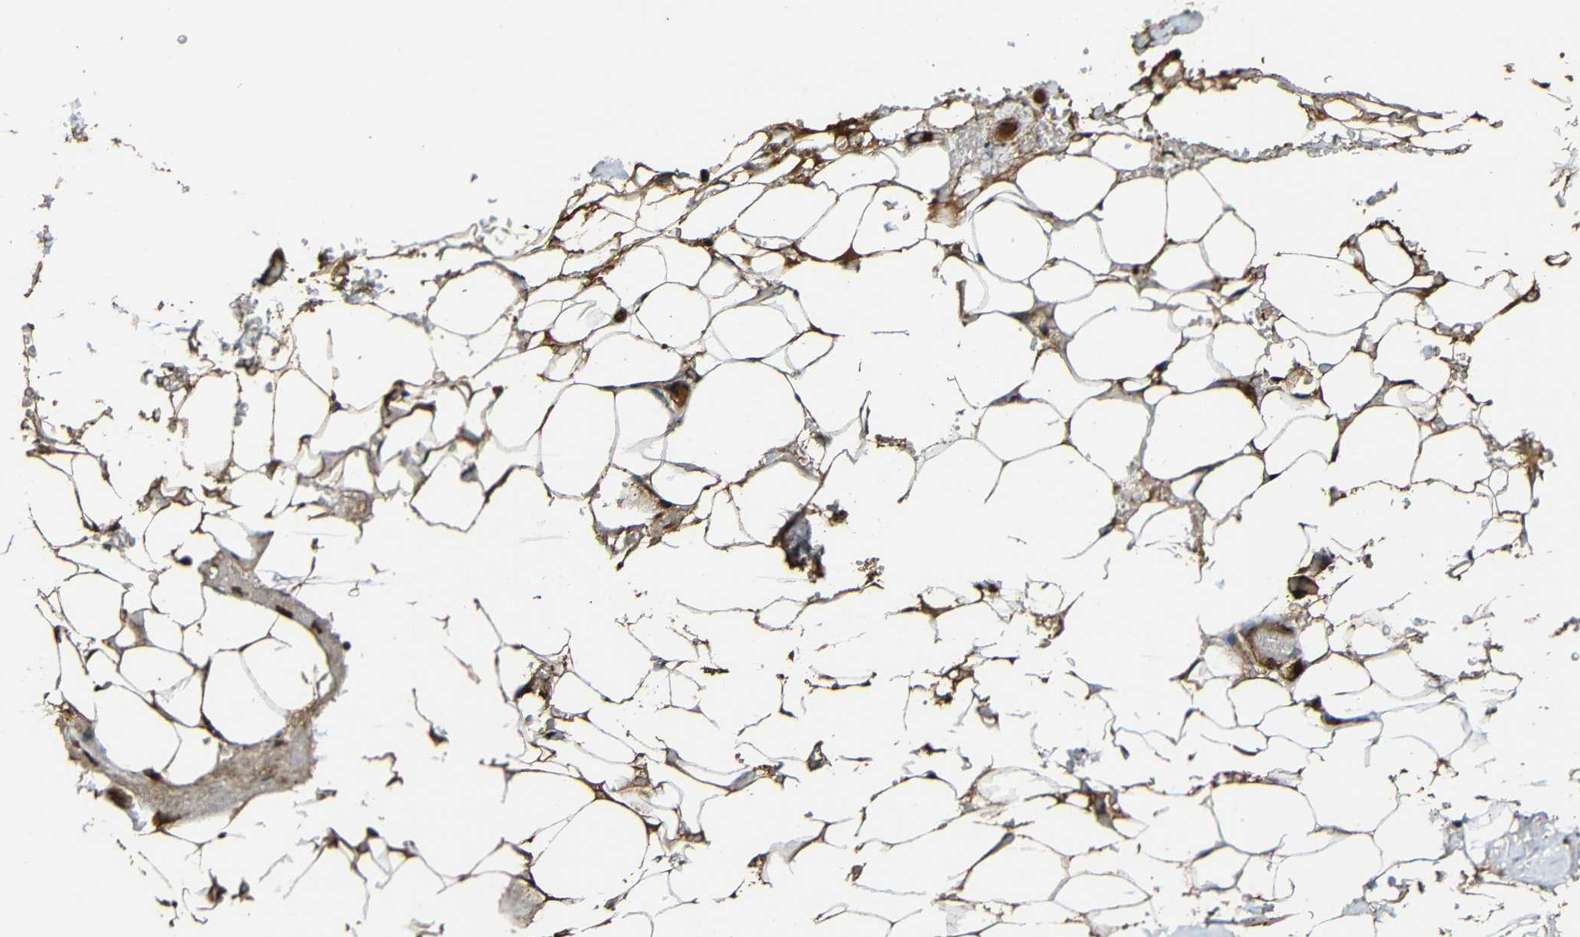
{"staining": {"intensity": "moderate", "quantity": ">75%", "location": "cytoplasmic/membranous"}, "tissue": "adipose tissue", "cell_type": "Adipocytes", "image_type": "normal", "snomed": [{"axis": "morphology", "description": "Normal tissue, NOS"}, {"axis": "topography", "description": "Peripheral nerve tissue"}], "caption": "Immunohistochemistry (IHC) (DAB) staining of benign adipose tissue displays moderate cytoplasmic/membranous protein staining in about >75% of adipocytes.", "gene": "CASP8", "patient": {"sex": "male", "age": 70}}